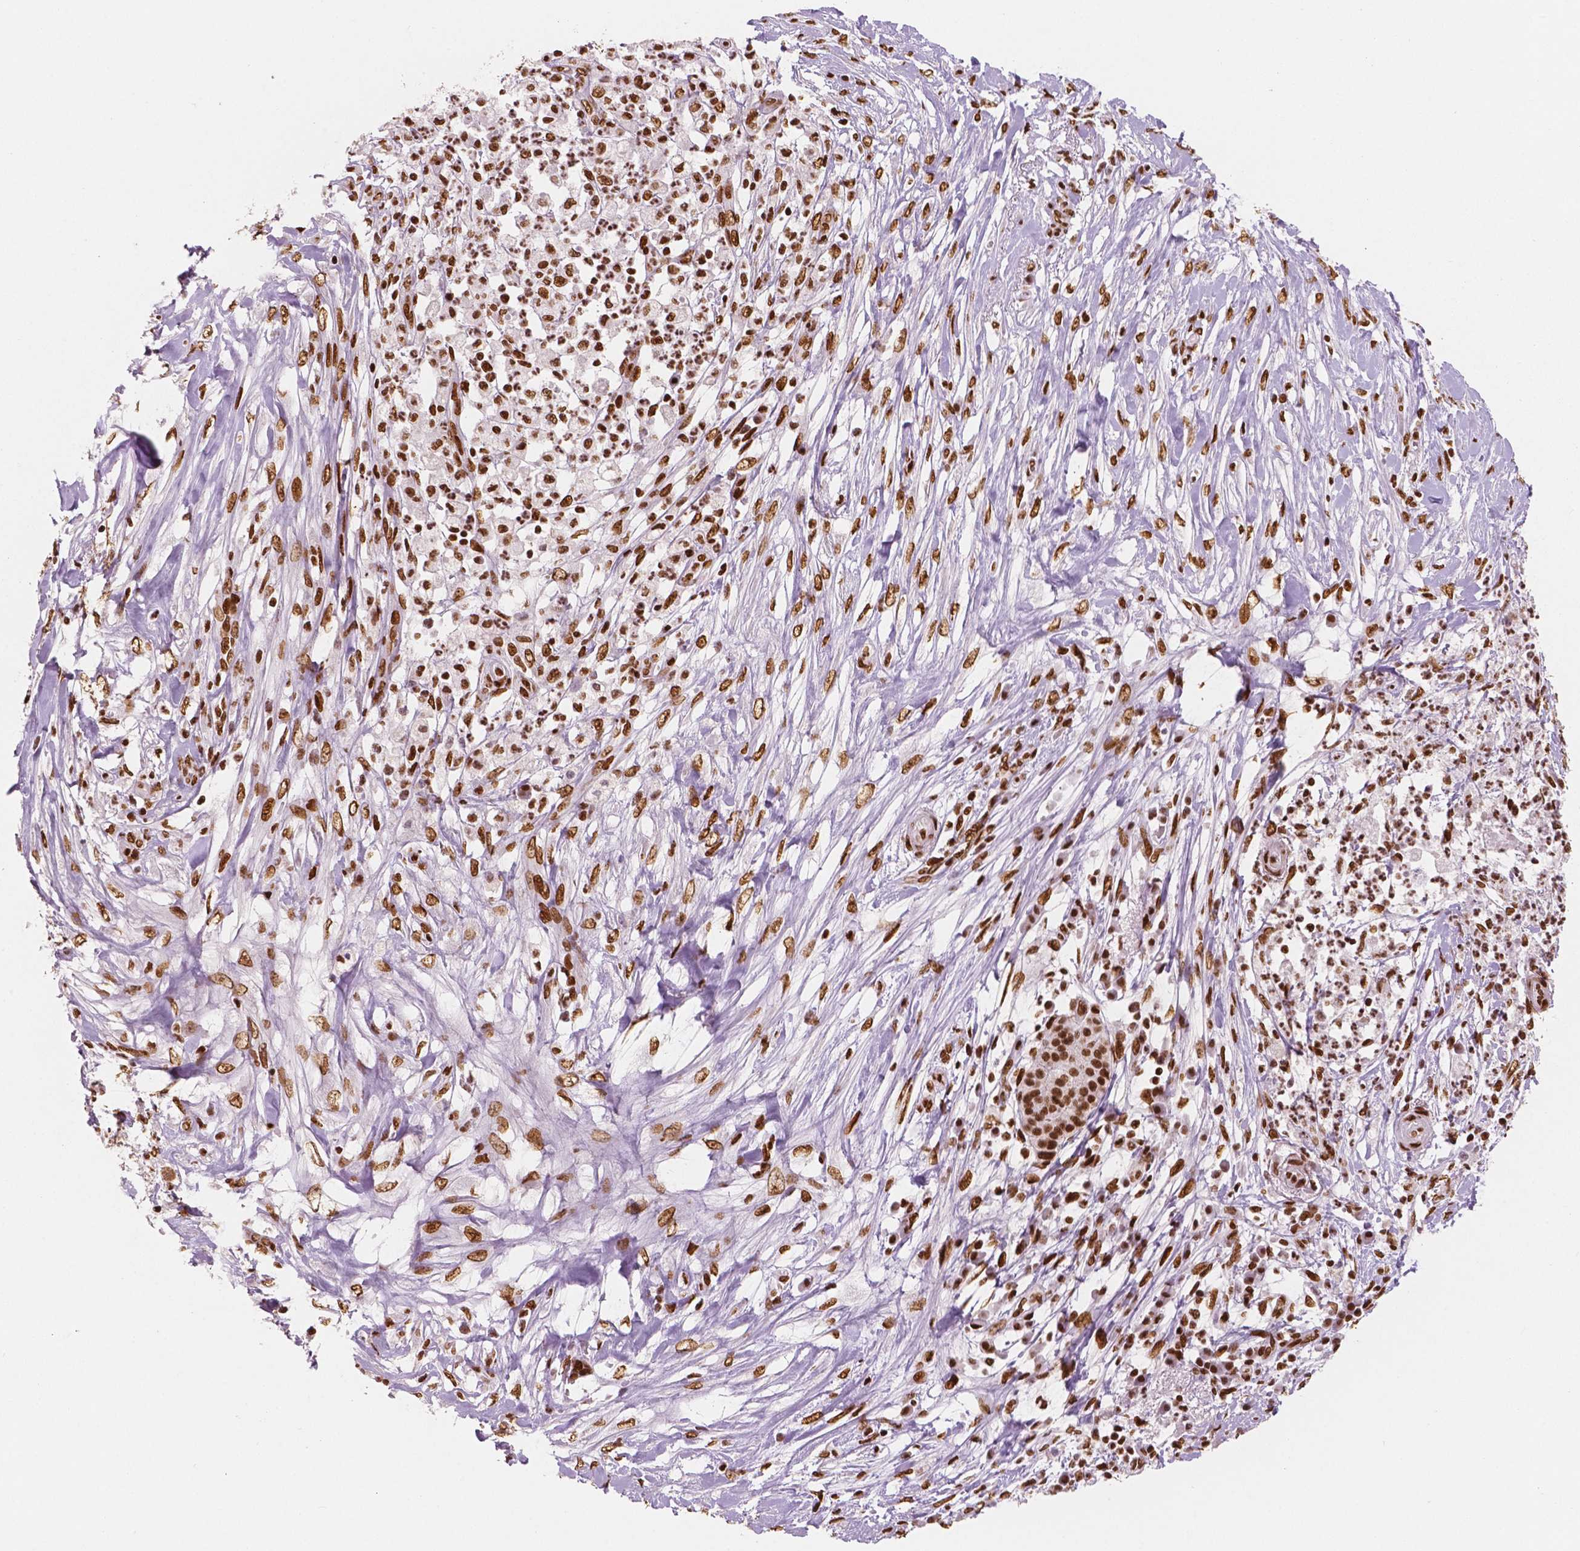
{"staining": {"intensity": "strong", "quantity": ">75%", "location": "nuclear"}, "tissue": "pancreatic cancer", "cell_type": "Tumor cells", "image_type": "cancer", "snomed": [{"axis": "morphology", "description": "Adenocarcinoma, NOS"}, {"axis": "topography", "description": "Pancreas"}], "caption": "Immunohistochemistry of human pancreatic cancer (adenocarcinoma) demonstrates high levels of strong nuclear expression in about >75% of tumor cells.", "gene": "BRD4", "patient": {"sex": "female", "age": 72}}